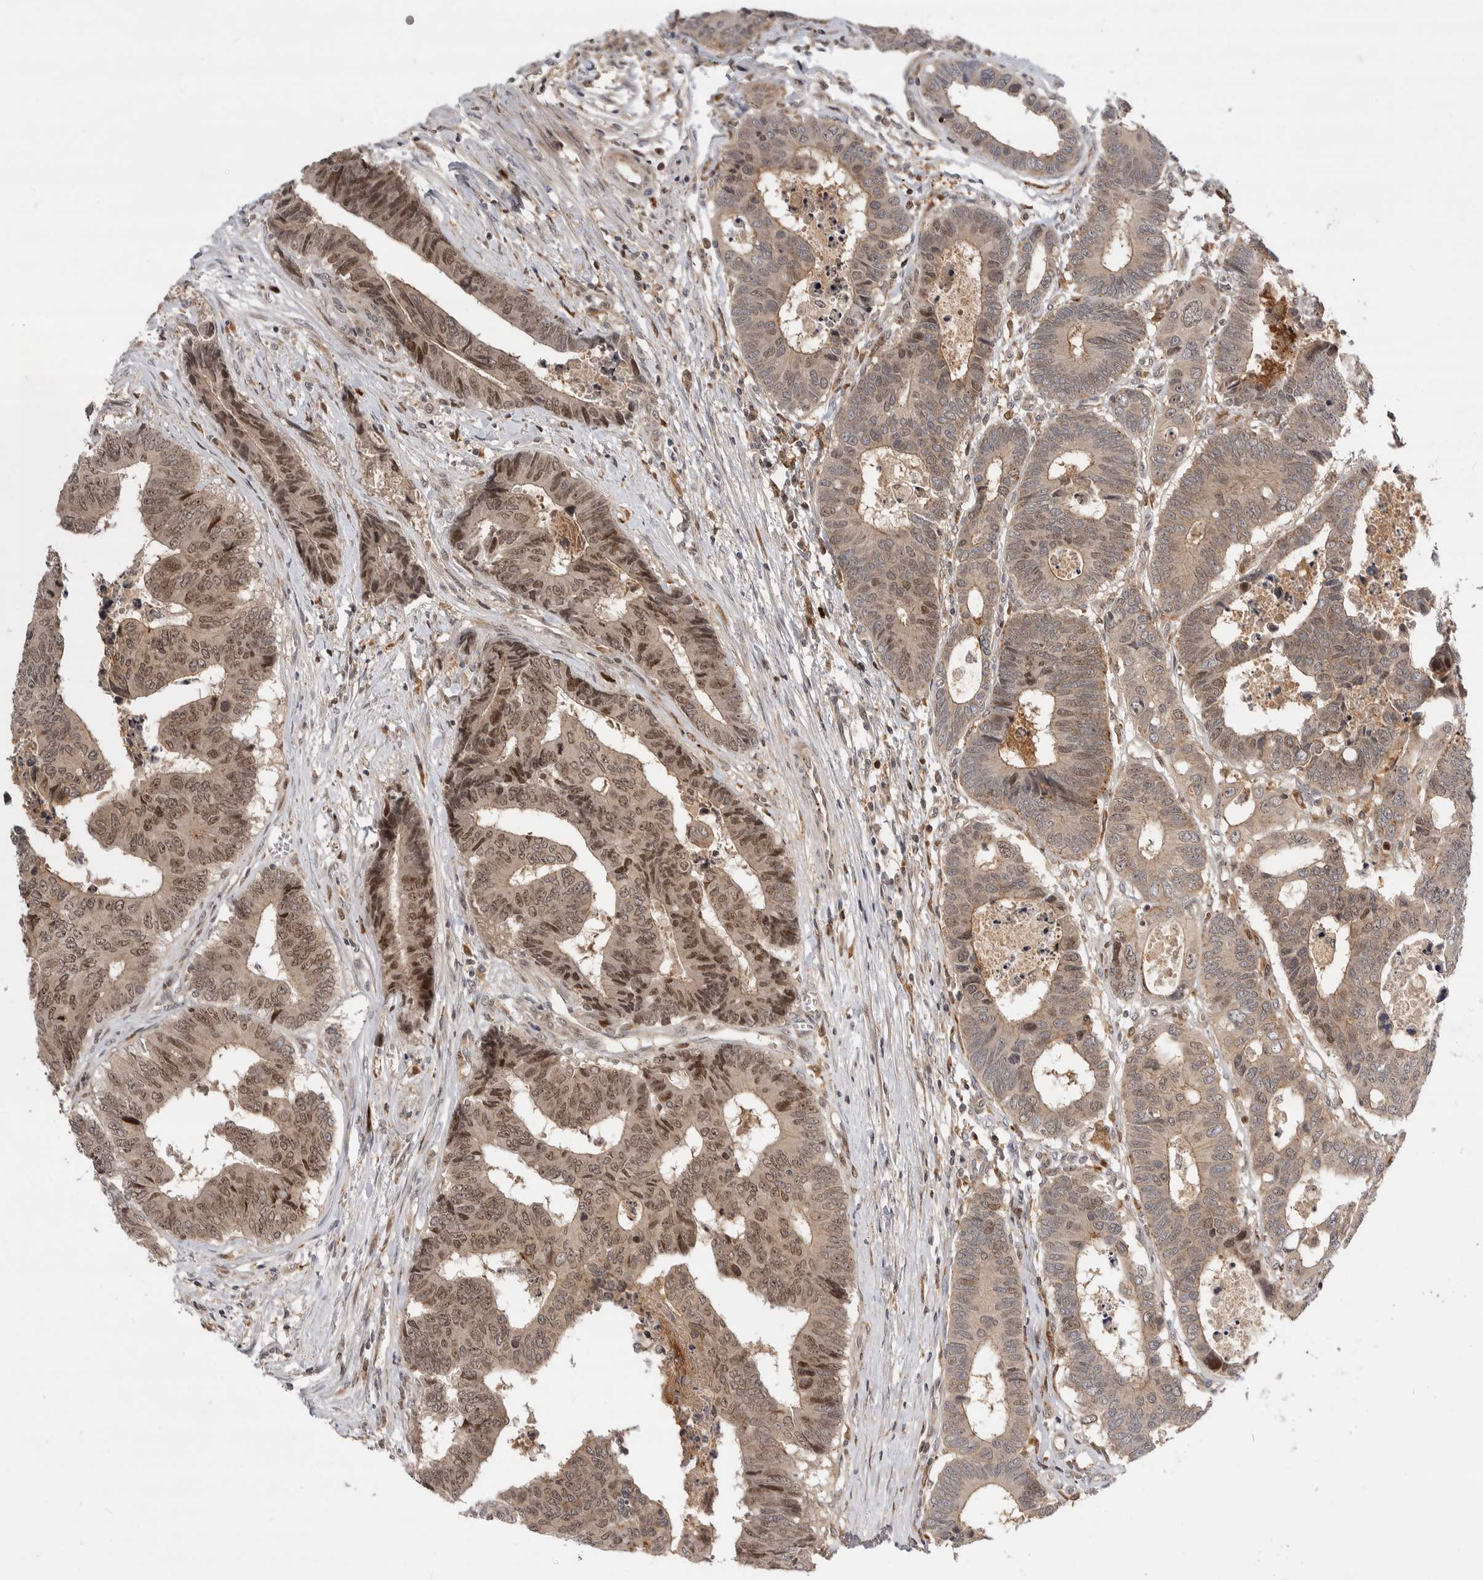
{"staining": {"intensity": "moderate", "quantity": ">75%", "location": "cytoplasmic/membranous,nuclear"}, "tissue": "colorectal cancer", "cell_type": "Tumor cells", "image_type": "cancer", "snomed": [{"axis": "morphology", "description": "Adenocarcinoma, NOS"}, {"axis": "topography", "description": "Rectum"}], "caption": "High-power microscopy captured an immunohistochemistry histopathology image of colorectal adenocarcinoma, revealing moderate cytoplasmic/membranous and nuclear expression in approximately >75% of tumor cells. The staining was performed using DAB (3,3'-diaminobenzidine), with brown indicating positive protein expression. Nuclei are stained blue with hematoxylin.", "gene": "CSNK1G3", "patient": {"sex": "male", "age": 84}}